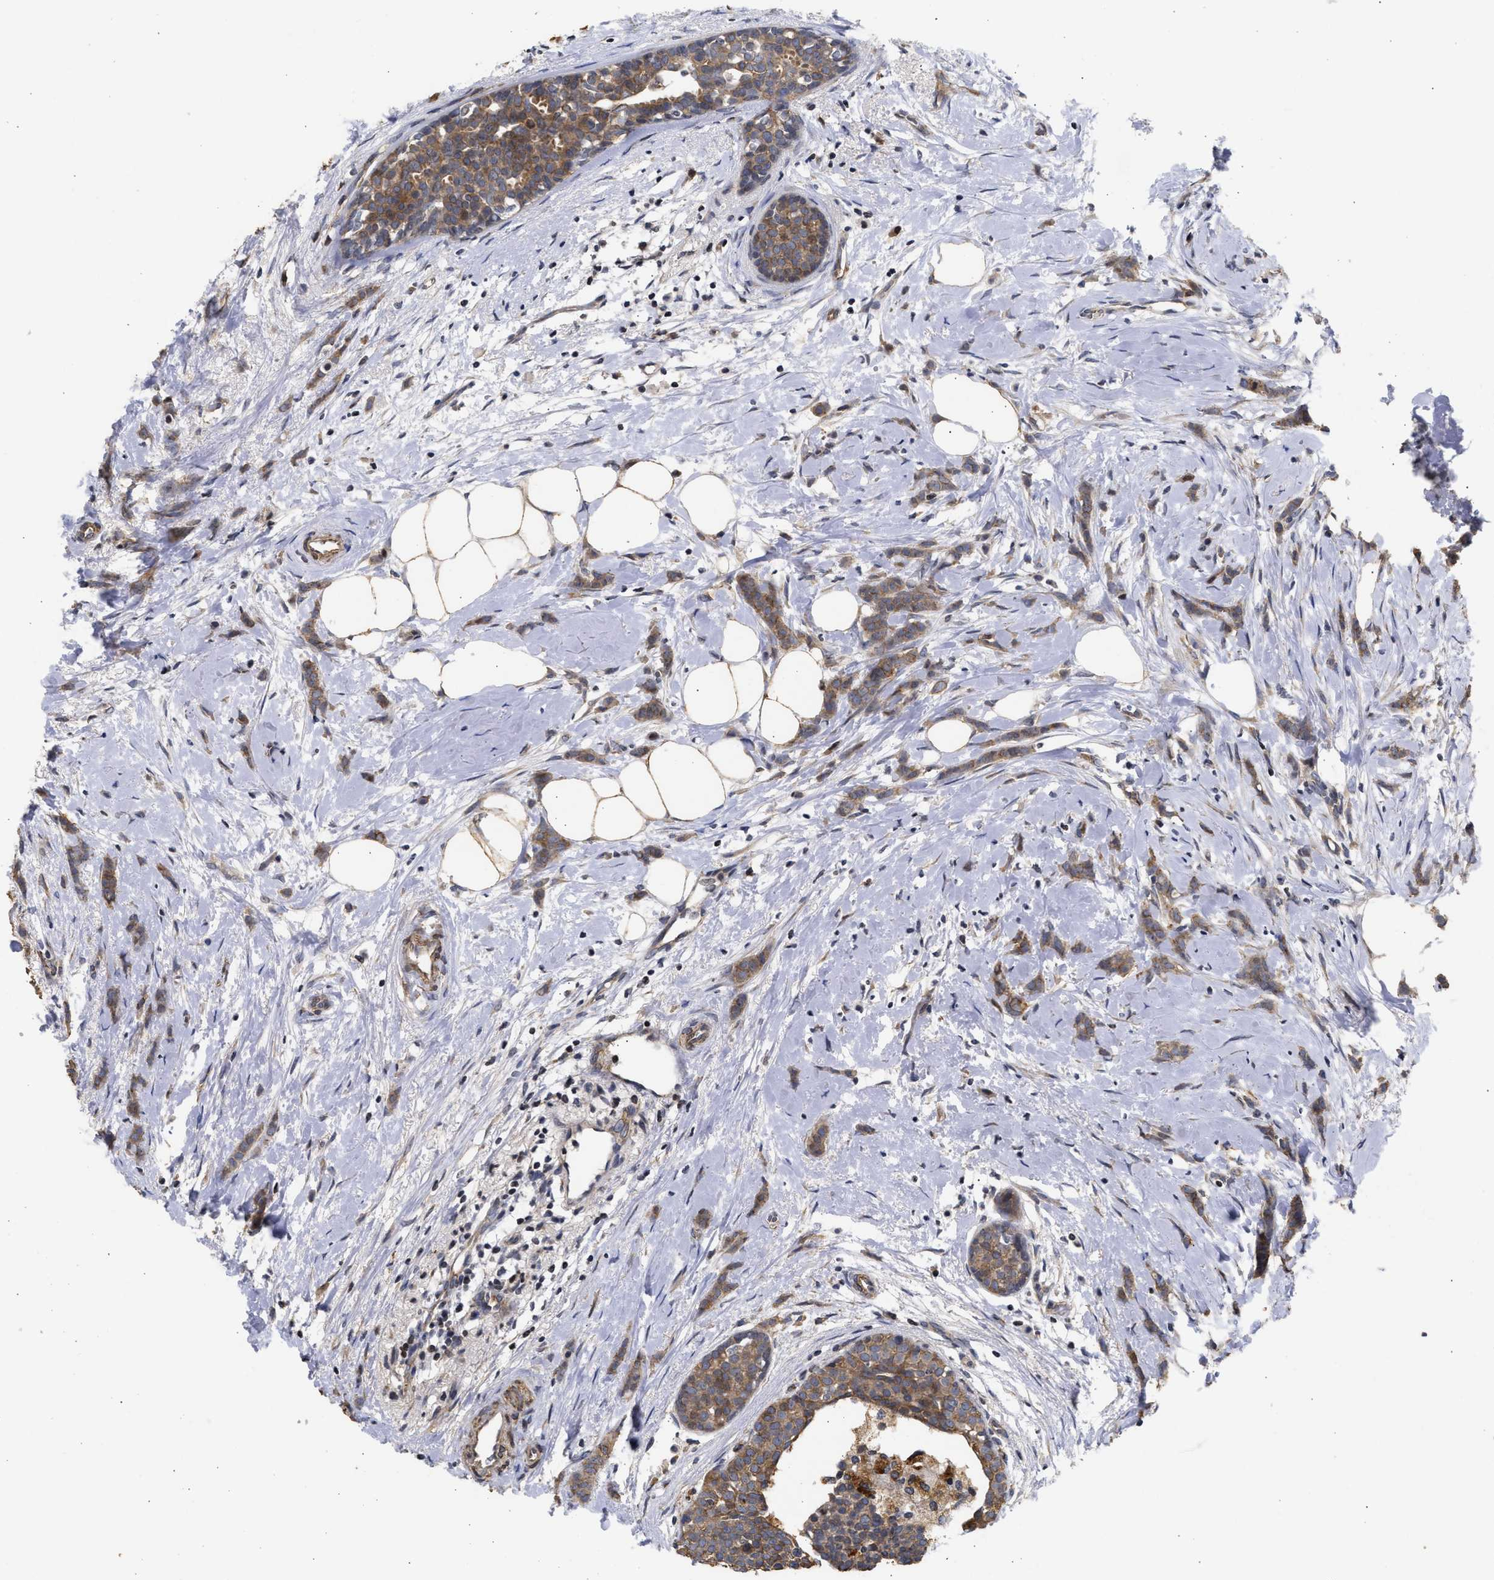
{"staining": {"intensity": "moderate", "quantity": ">75%", "location": "cytoplasmic/membranous"}, "tissue": "breast cancer", "cell_type": "Tumor cells", "image_type": "cancer", "snomed": [{"axis": "morphology", "description": "Lobular carcinoma, in situ"}, {"axis": "morphology", "description": "Lobular carcinoma"}, {"axis": "topography", "description": "Breast"}], "caption": "IHC (DAB (3,3'-diaminobenzidine)) staining of lobular carcinoma (breast) exhibits moderate cytoplasmic/membranous protein staining in about >75% of tumor cells.", "gene": "ENSG00000142539", "patient": {"sex": "female", "age": 41}}